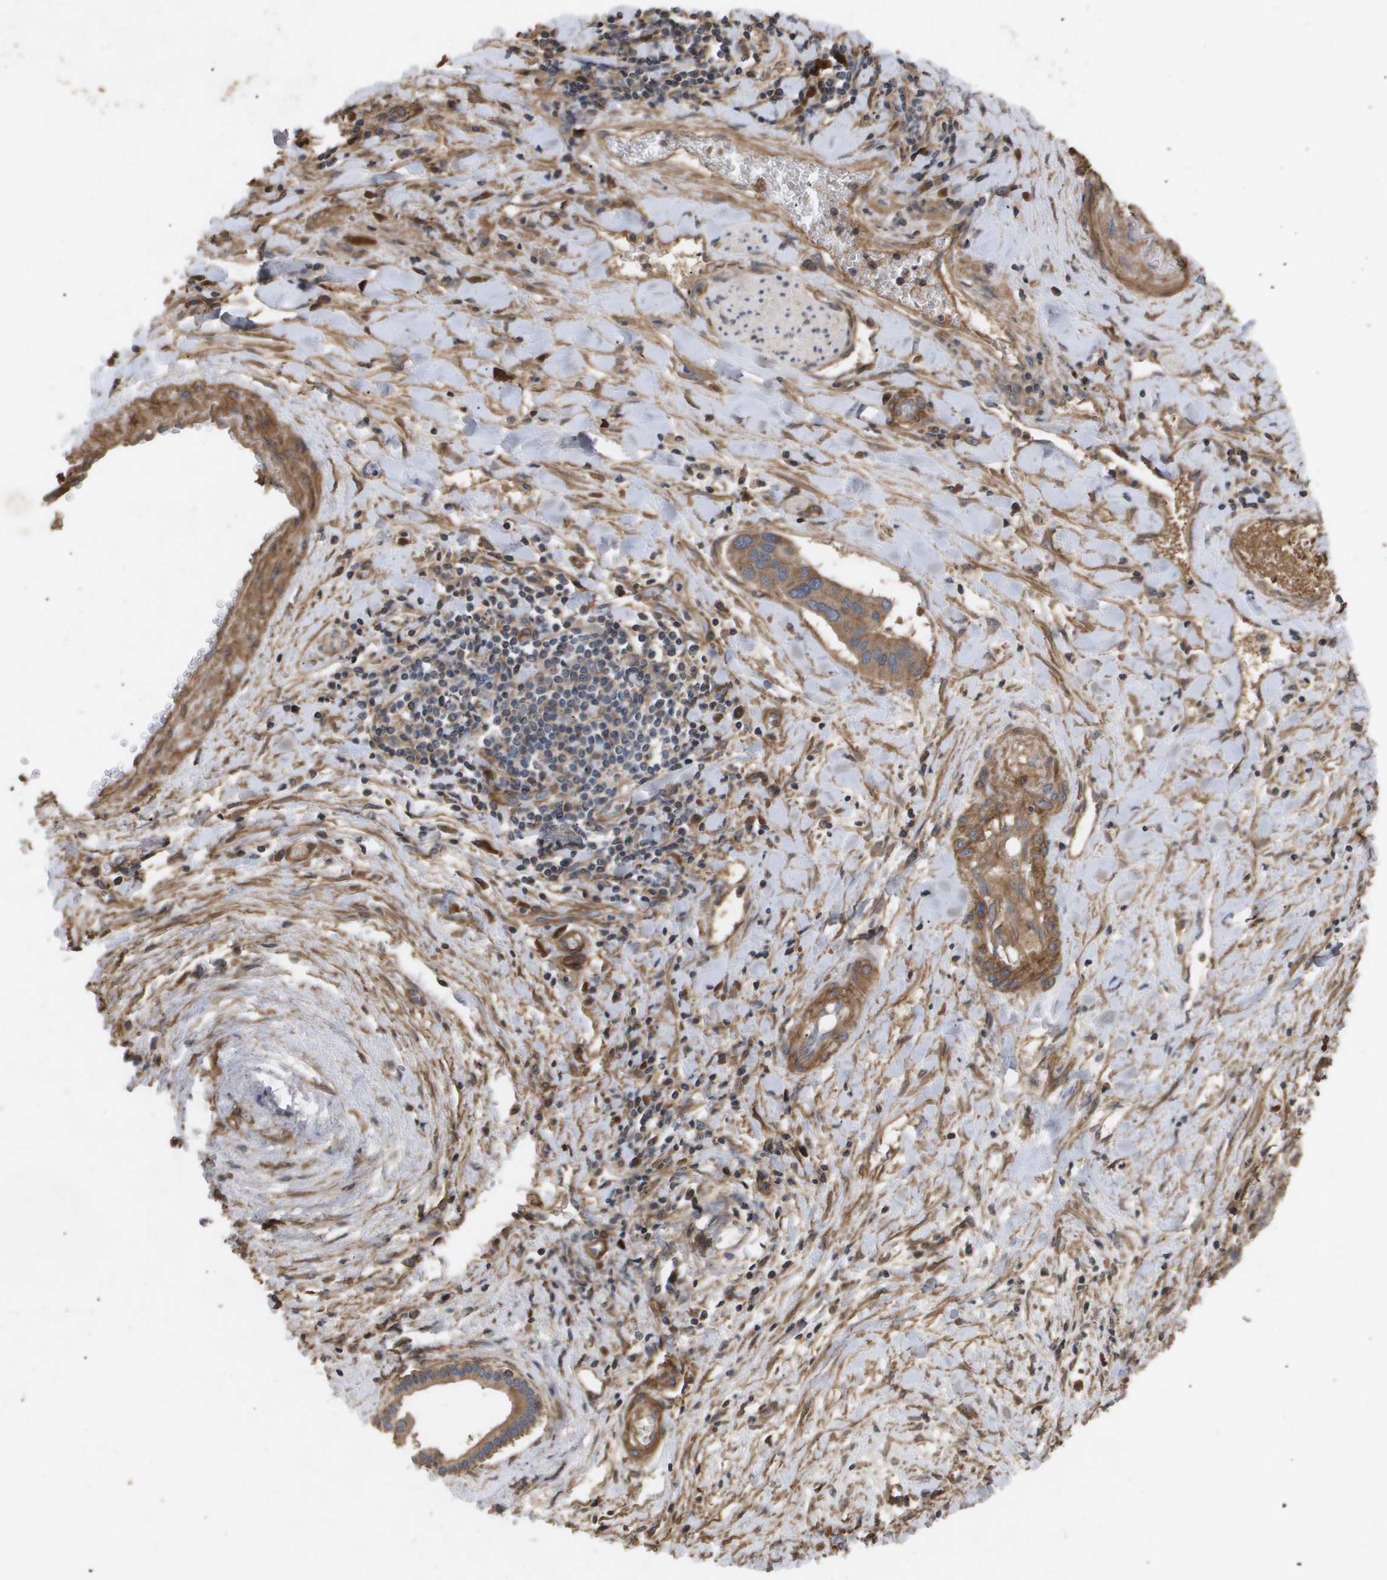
{"staining": {"intensity": "moderate", "quantity": ">75%", "location": "cytoplasmic/membranous"}, "tissue": "liver cancer", "cell_type": "Tumor cells", "image_type": "cancer", "snomed": [{"axis": "morphology", "description": "Cholangiocarcinoma"}, {"axis": "topography", "description": "Liver"}], "caption": "The histopathology image shows staining of liver cancer (cholangiocarcinoma), revealing moderate cytoplasmic/membranous protein positivity (brown color) within tumor cells. The staining was performed using DAB, with brown indicating positive protein expression. Nuclei are stained blue with hematoxylin.", "gene": "TNS1", "patient": {"sex": "female", "age": 65}}